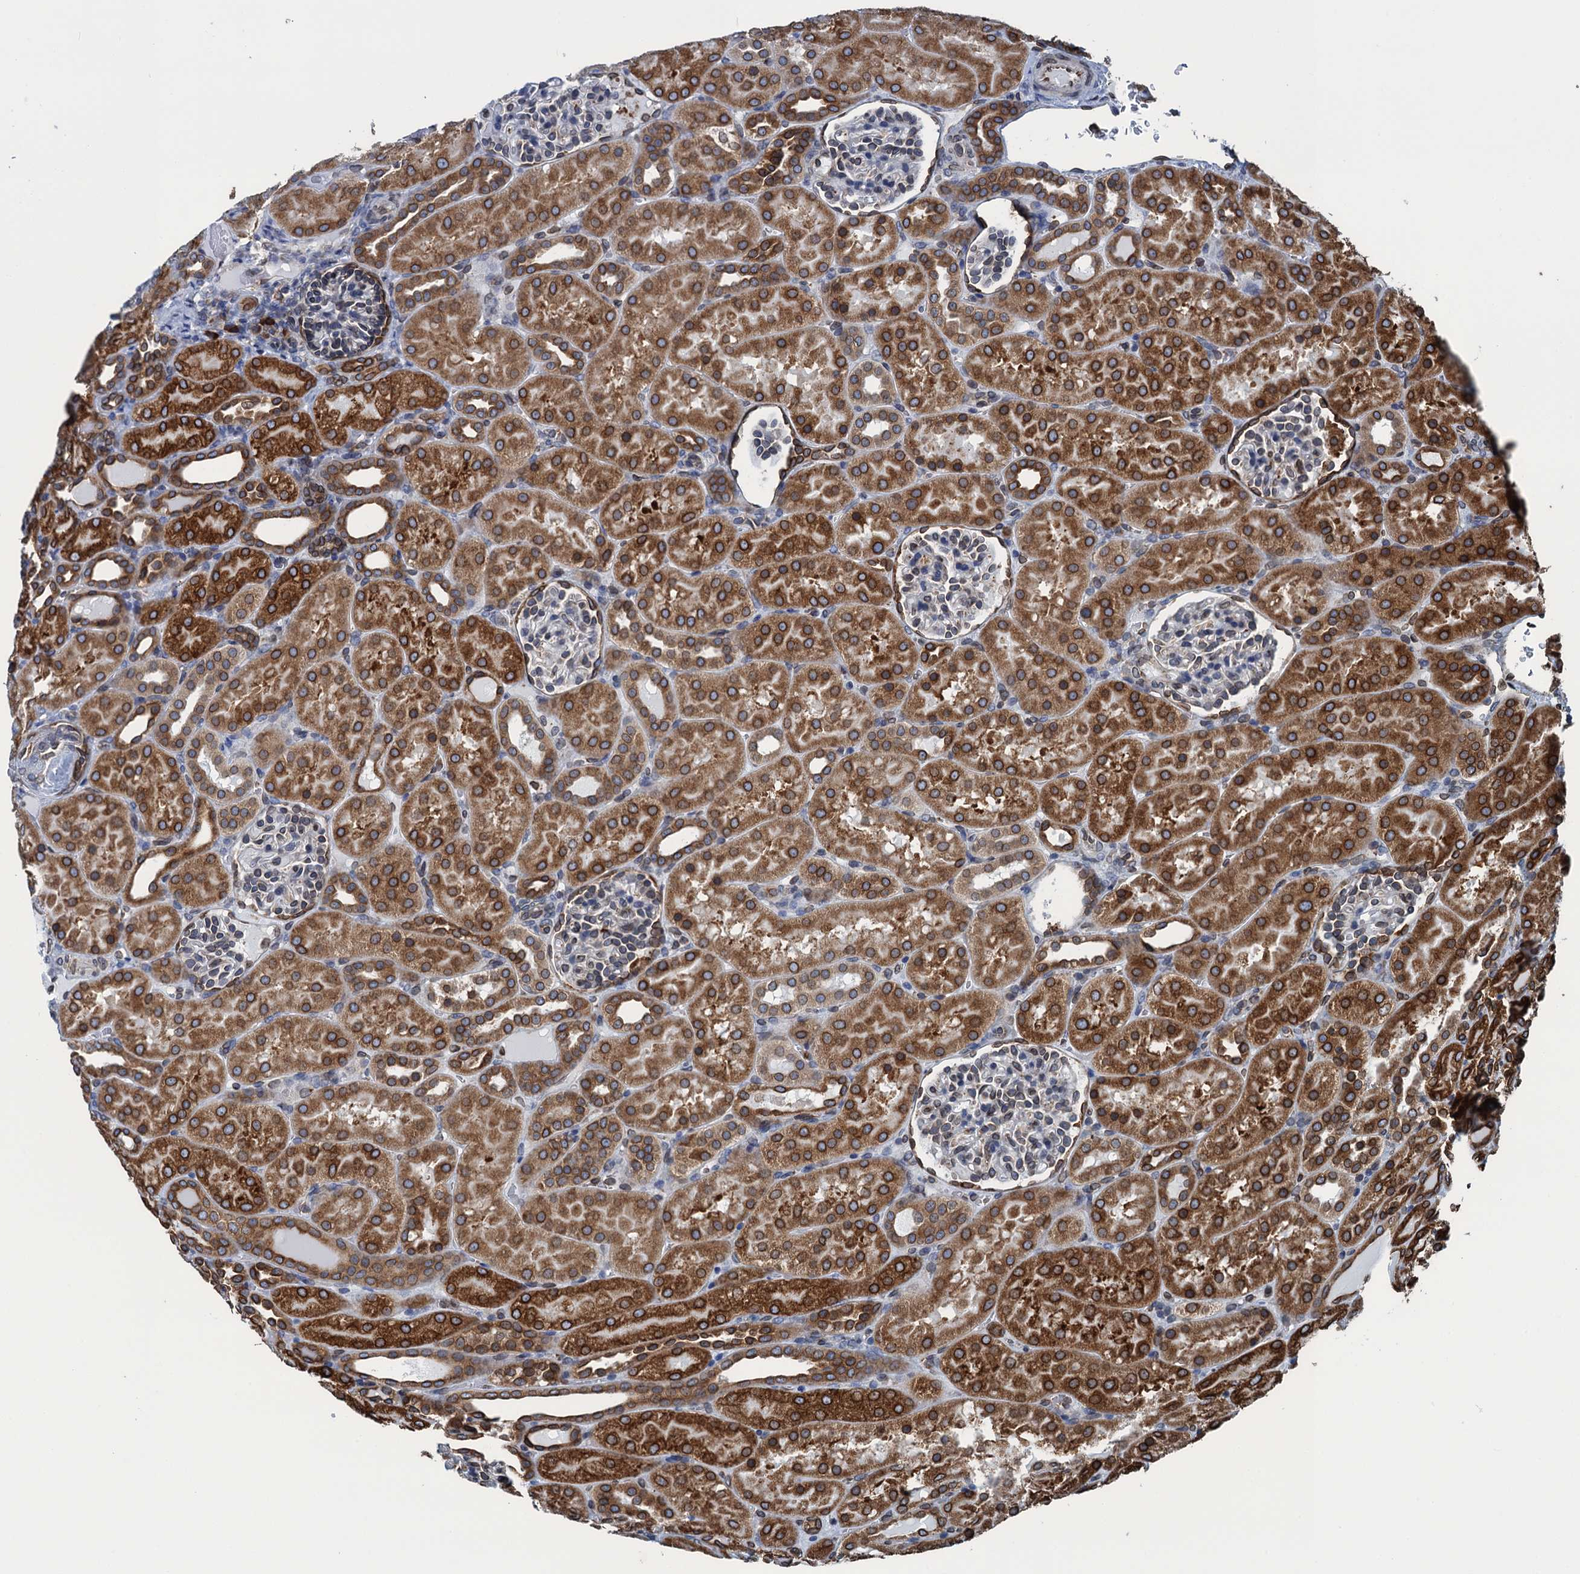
{"staining": {"intensity": "moderate", "quantity": "25%-75%", "location": "cytoplasmic/membranous"}, "tissue": "kidney", "cell_type": "Cells in glomeruli", "image_type": "normal", "snomed": [{"axis": "morphology", "description": "Normal tissue, NOS"}, {"axis": "topography", "description": "Kidney"}], "caption": "Brown immunohistochemical staining in benign kidney demonstrates moderate cytoplasmic/membranous staining in approximately 25%-75% of cells in glomeruli. (DAB IHC with brightfield microscopy, high magnification).", "gene": "TMEM205", "patient": {"sex": "male", "age": 1}}